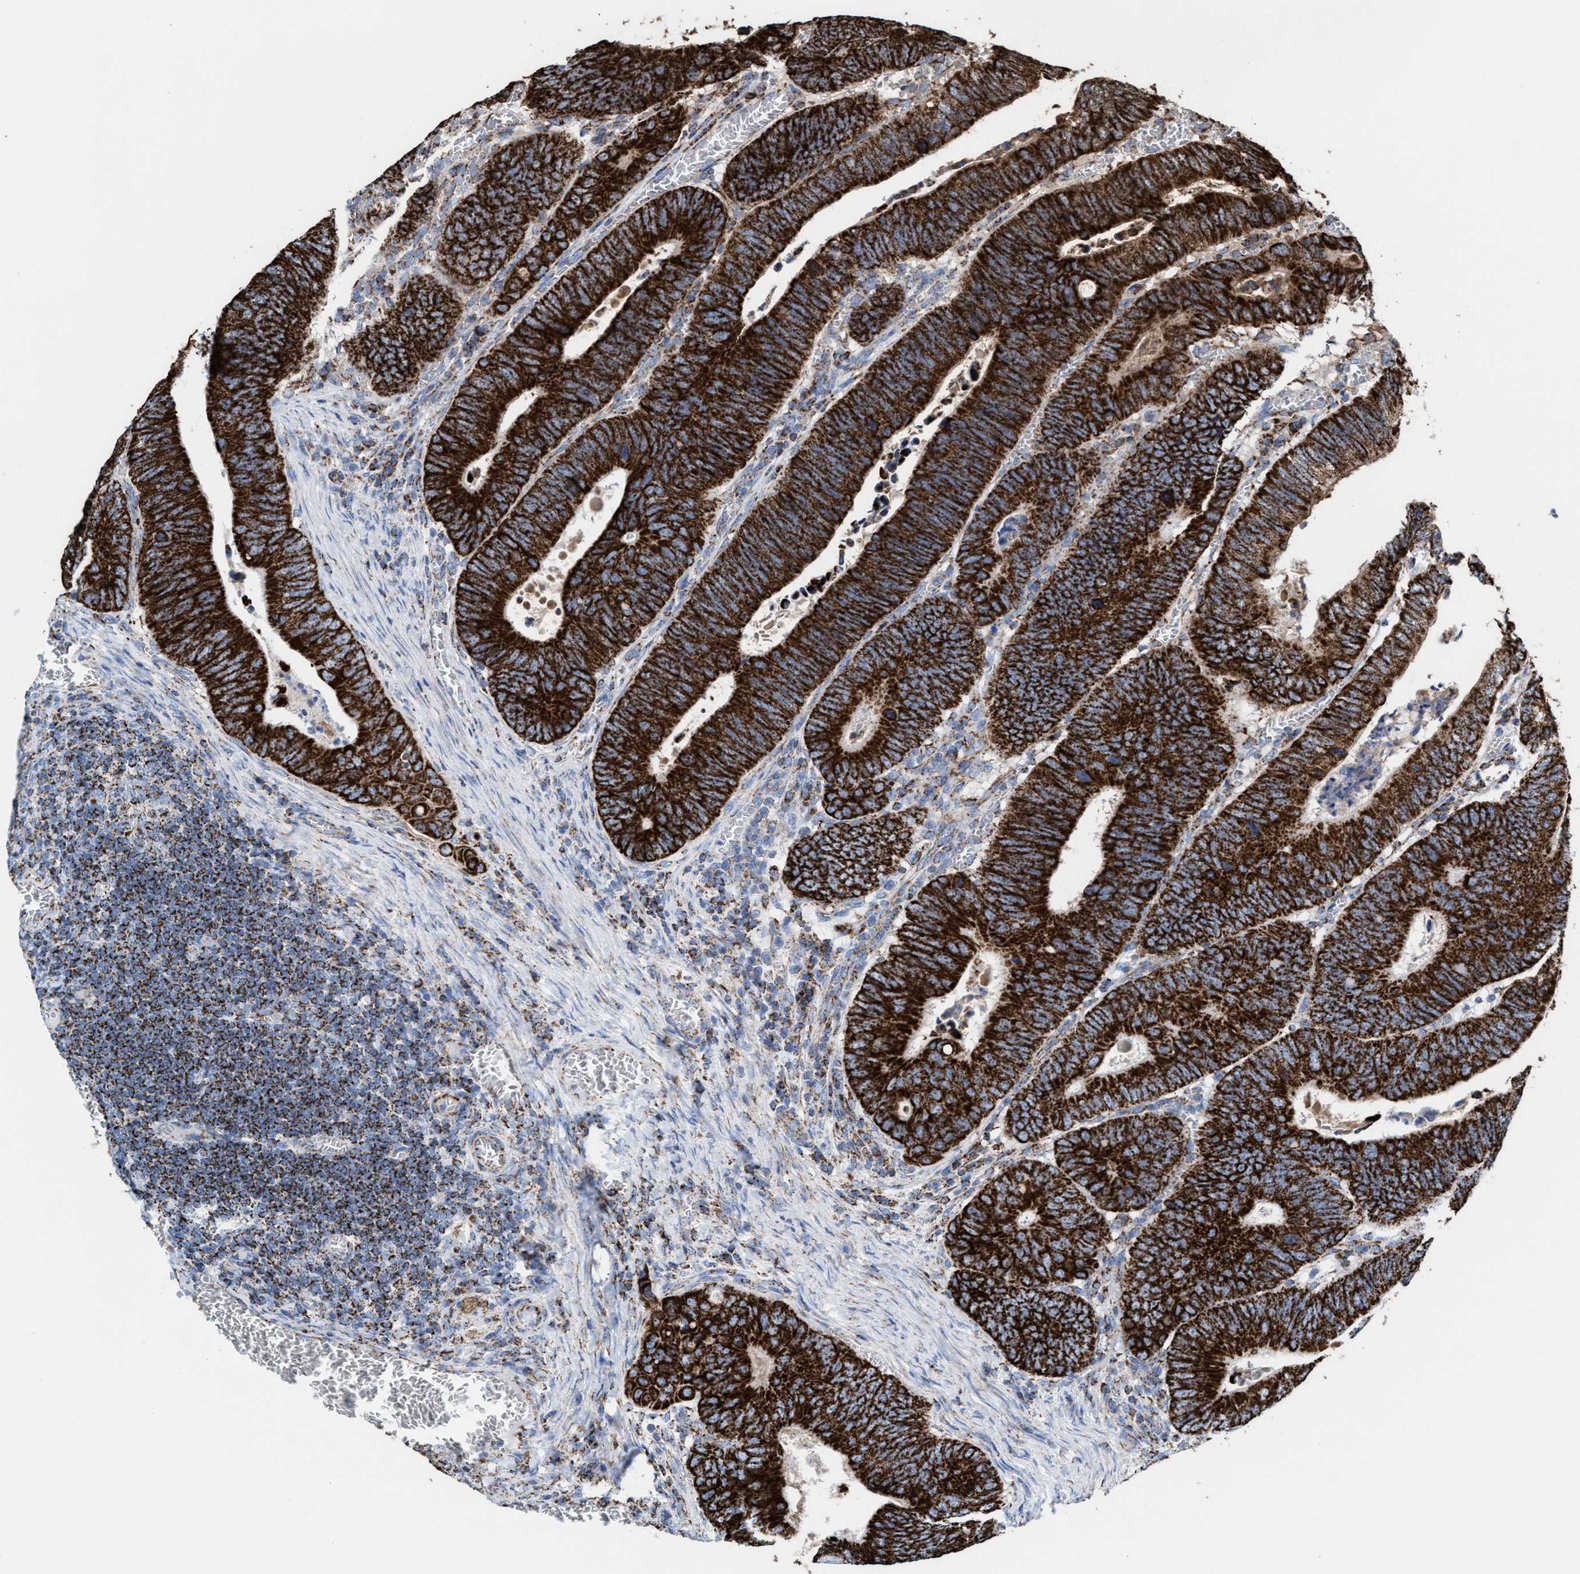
{"staining": {"intensity": "strong", "quantity": ">75%", "location": "cytoplasmic/membranous"}, "tissue": "colorectal cancer", "cell_type": "Tumor cells", "image_type": "cancer", "snomed": [{"axis": "morphology", "description": "Inflammation, NOS"}, {"axis": "morphology", "description": "Adenocarcinoma, NOS"}, {"axis": "topography", "description": "Colon"}], "caption": "This histopathology image shows immunohistochemistry (IHC) staining of human colorectal cancer (adenocarcinoma), with high strong cytoplasmic/membranous expression in approximately >75% of tumor cells.", "gene": "ECHS1", "patient": {"sex": "male", "age": 72}}